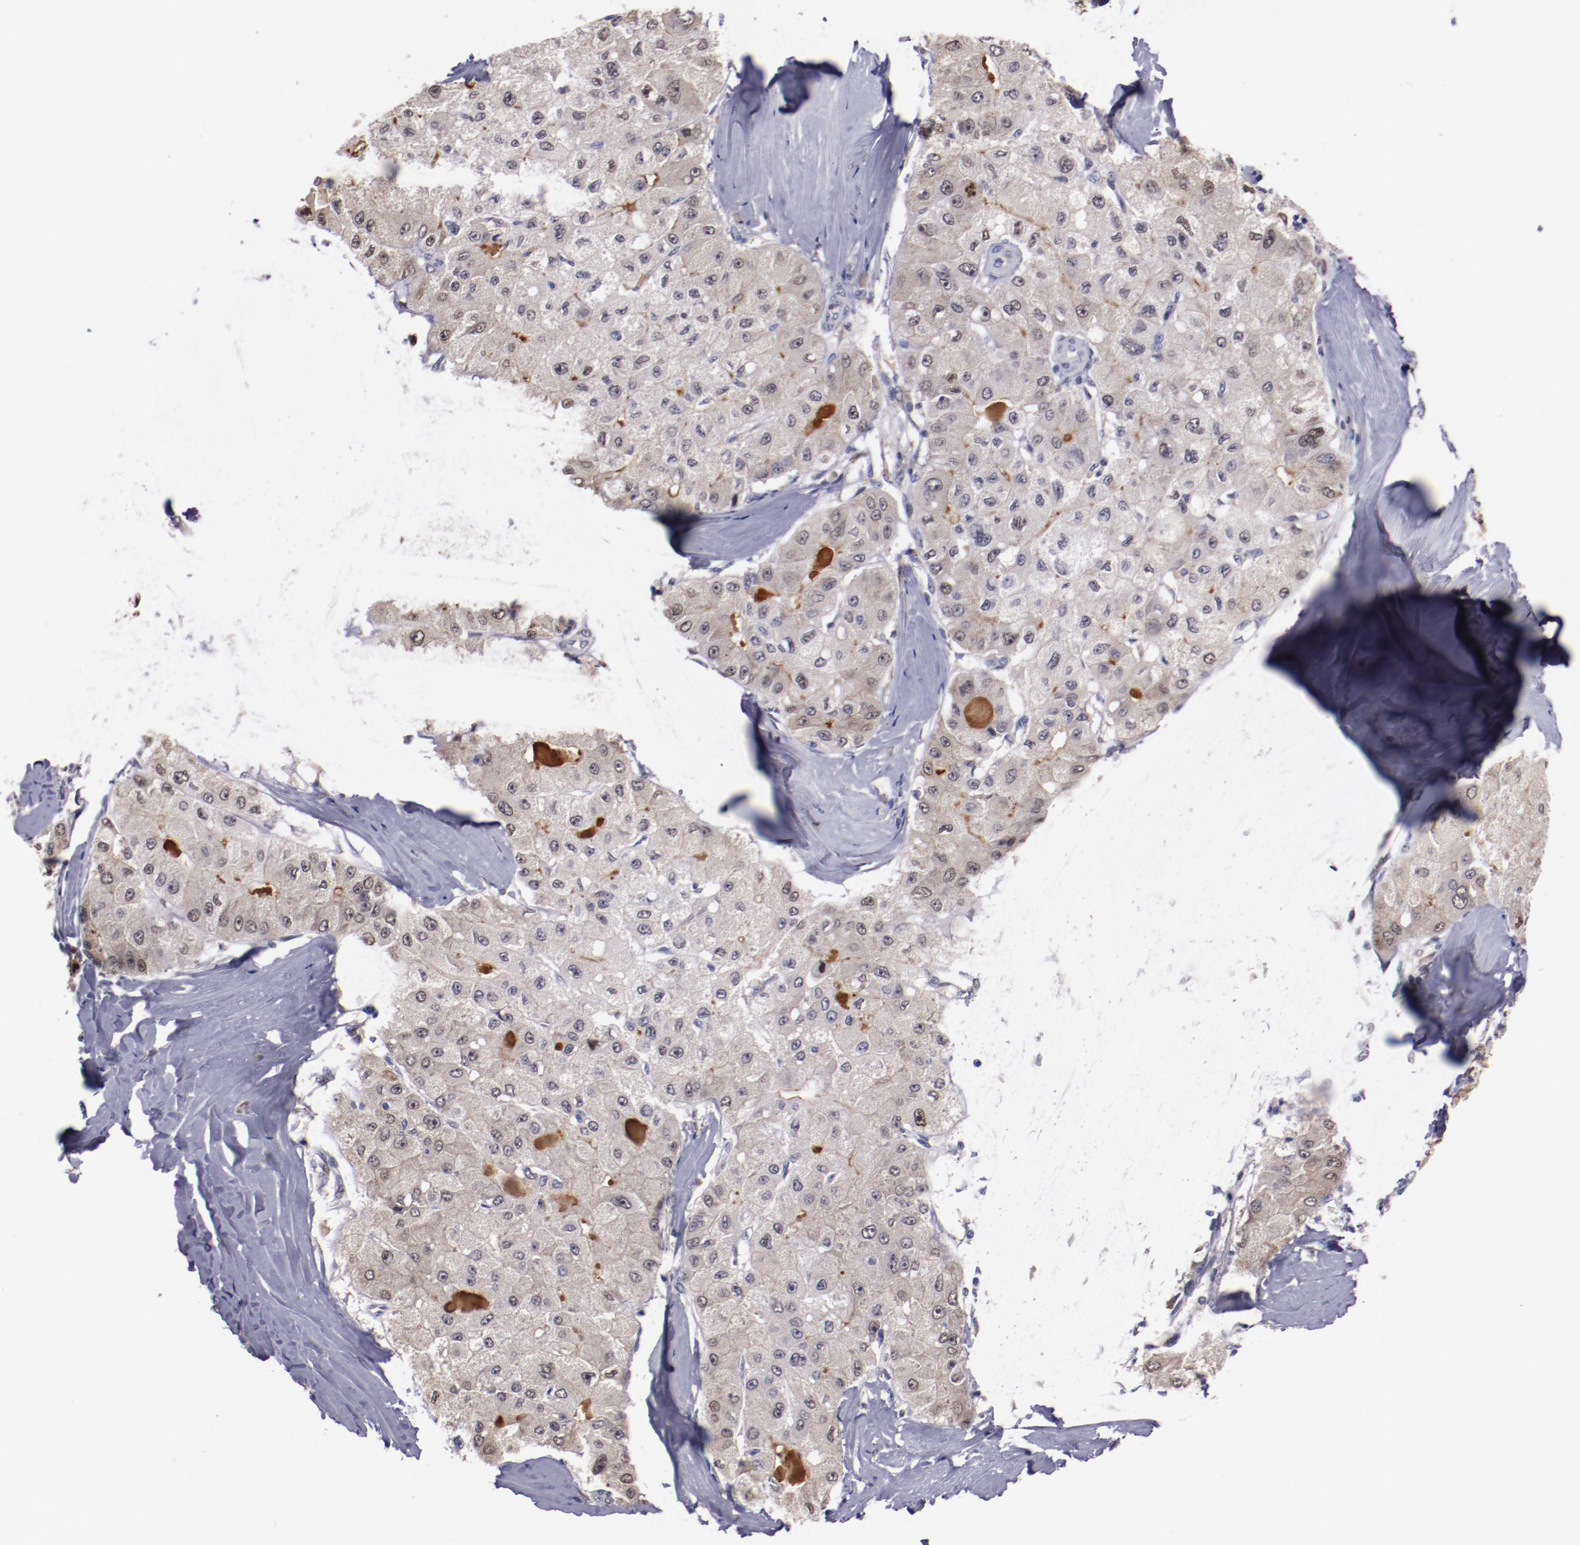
{"staining": {"intensity": "weak", "quantity": ">75%", "location": "cytoplasmic/membranous,nuclear"}, "tissue": "liver cancer", "cell_type": "Tumor cells", "image_type": "cancer", "snomed": [{"axis": "morphology", "description": "Carcinoma, Hepatocellular, NOS"}, {"axis": "topography", "description": "Liver"}], "caption": "A micrograph of liver cancer (hepatocellular carcinoma) stained for a protein demonstrates weak cytoplasmic/membranous and nuclear brown staining in tumor cells. (Brightfield microscopy of DAB IHC at high magnification).", "gene": "FAM81A", "patient": {"sex": "male", "age": 80}}